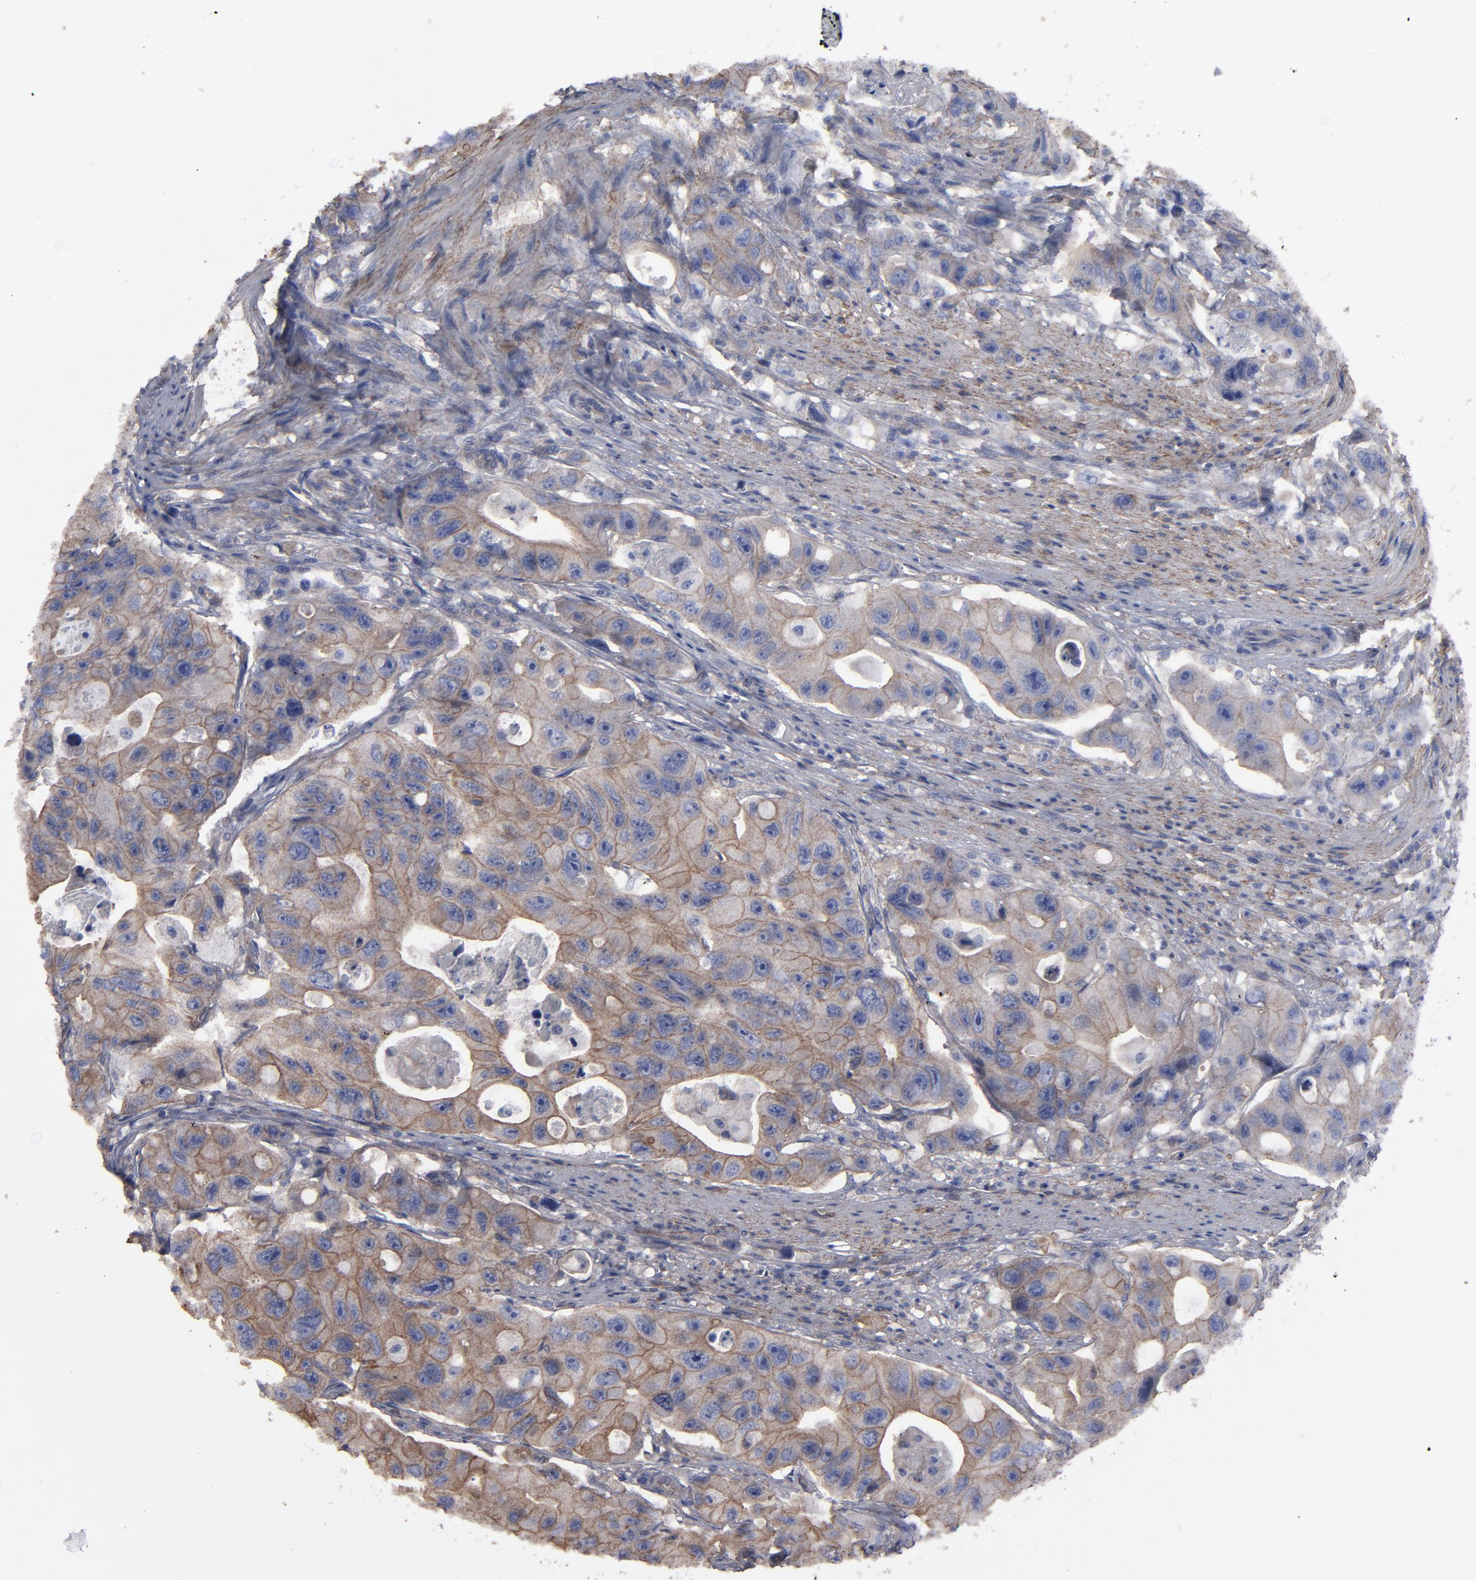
{"staining": {"intensity": "moderate", "quantity": ">75%", "location": "cytoplasmic/membranous"}, "tissue": "colorectal cancer", "cell_type": "Tumor cells", "image_type": "cancer", "snomed": [{"axis": "morphology", "description": "Adenocarcinoma, NOS"}, {"axis": "topography", "description": "Colon"}], "caption": "Human adenocarcinoma (colorectal) stained with a brown dye demonstrates moderate cytoplasmic/membranous positive positivity in about >75% of tumor cells.", "gene": "DMD", "patient": {"sex": "female", "age": 46}}